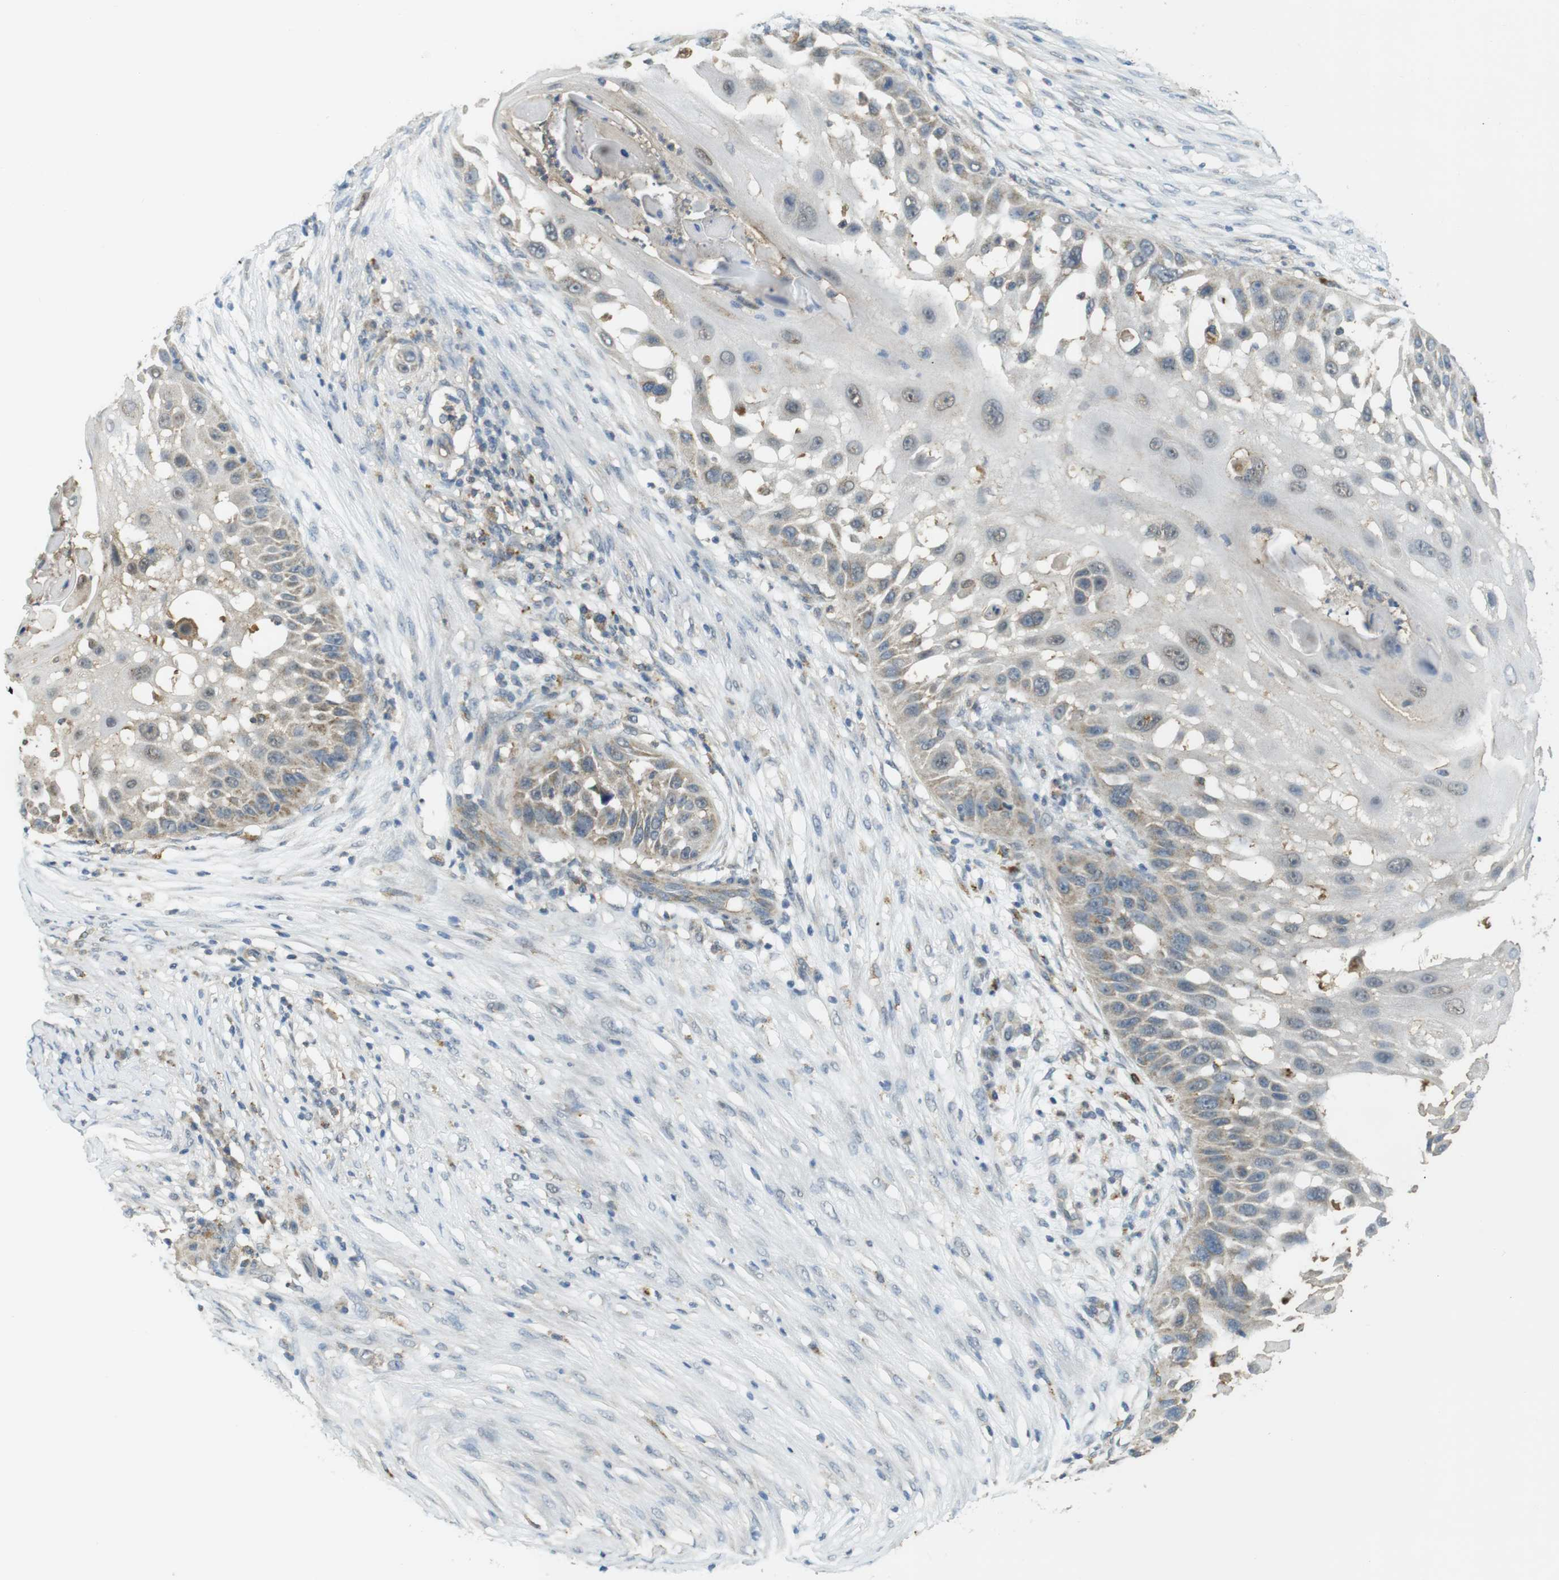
{"staining": {"intensity": "weak", "quantity": "25%-75%", "location": "cytoplasmic/membranous"}, "tissue": "skin cancer", "cell_type": "Tumor cells", "image_type": "cancer", "snomed": [{"axis": "morphology", "description": "Squamous cell carcinoma, NOS"}, {"axis": "topography", "description": "Skin"}], "caption": "The micrograph demonstrates immunohistochemical staining of skin cancer. There is weak cytoplasmic/membranous expression is appreciated in about 25%-75% of tumor cells. The staining was performed using DAB (3,3'-diaminobenzidine) to visualize the protein expression in brown, while the nuclei were stained in blue with hematoxylin (Magnification: 20x).", "gene": "BRI3BP", "patient": {"sex": "female", "age": 44}}